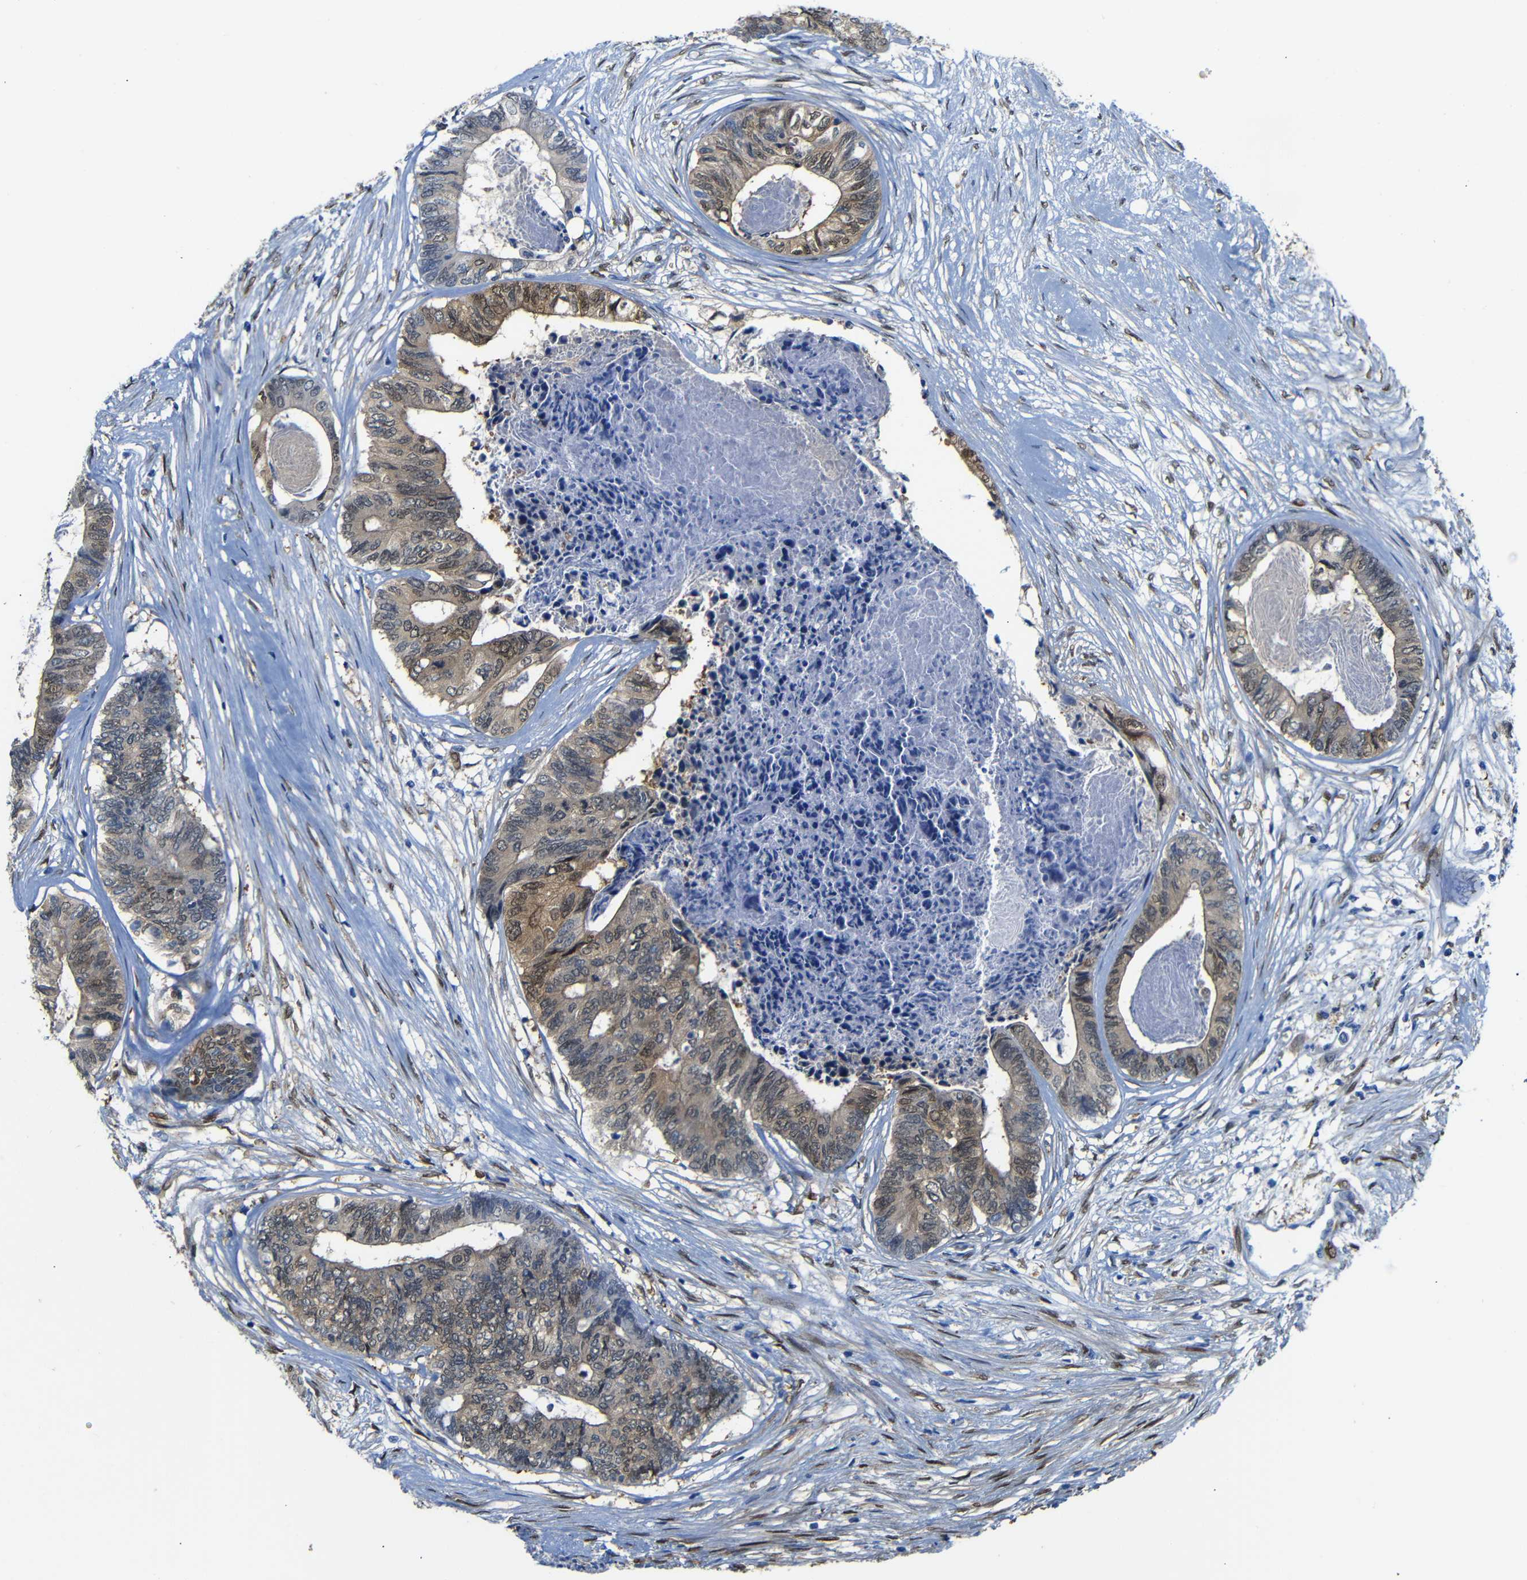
{"staining": {"intensity": "weak", "quantity": ">75%", "location": "cytoplasmic/membranous"}, "tissue": "colorectal cancer", "cell_type": "Tumor cells", "image_type": "cancer", "snomed": [{"axis": "morphology", "description": "Adenocarcinoma, NOS"}, {"axis": "topography", "description": "Rectum"}], "caption": "Human colorectal cancer (adenocarcinoma) stained for a protein (brown) exhibits weak cytoplasmic/membranous positive positivity in about >75% of tumor cells.", "gene": "YAP1", "patient": {"sex": "male", "age": 63}}